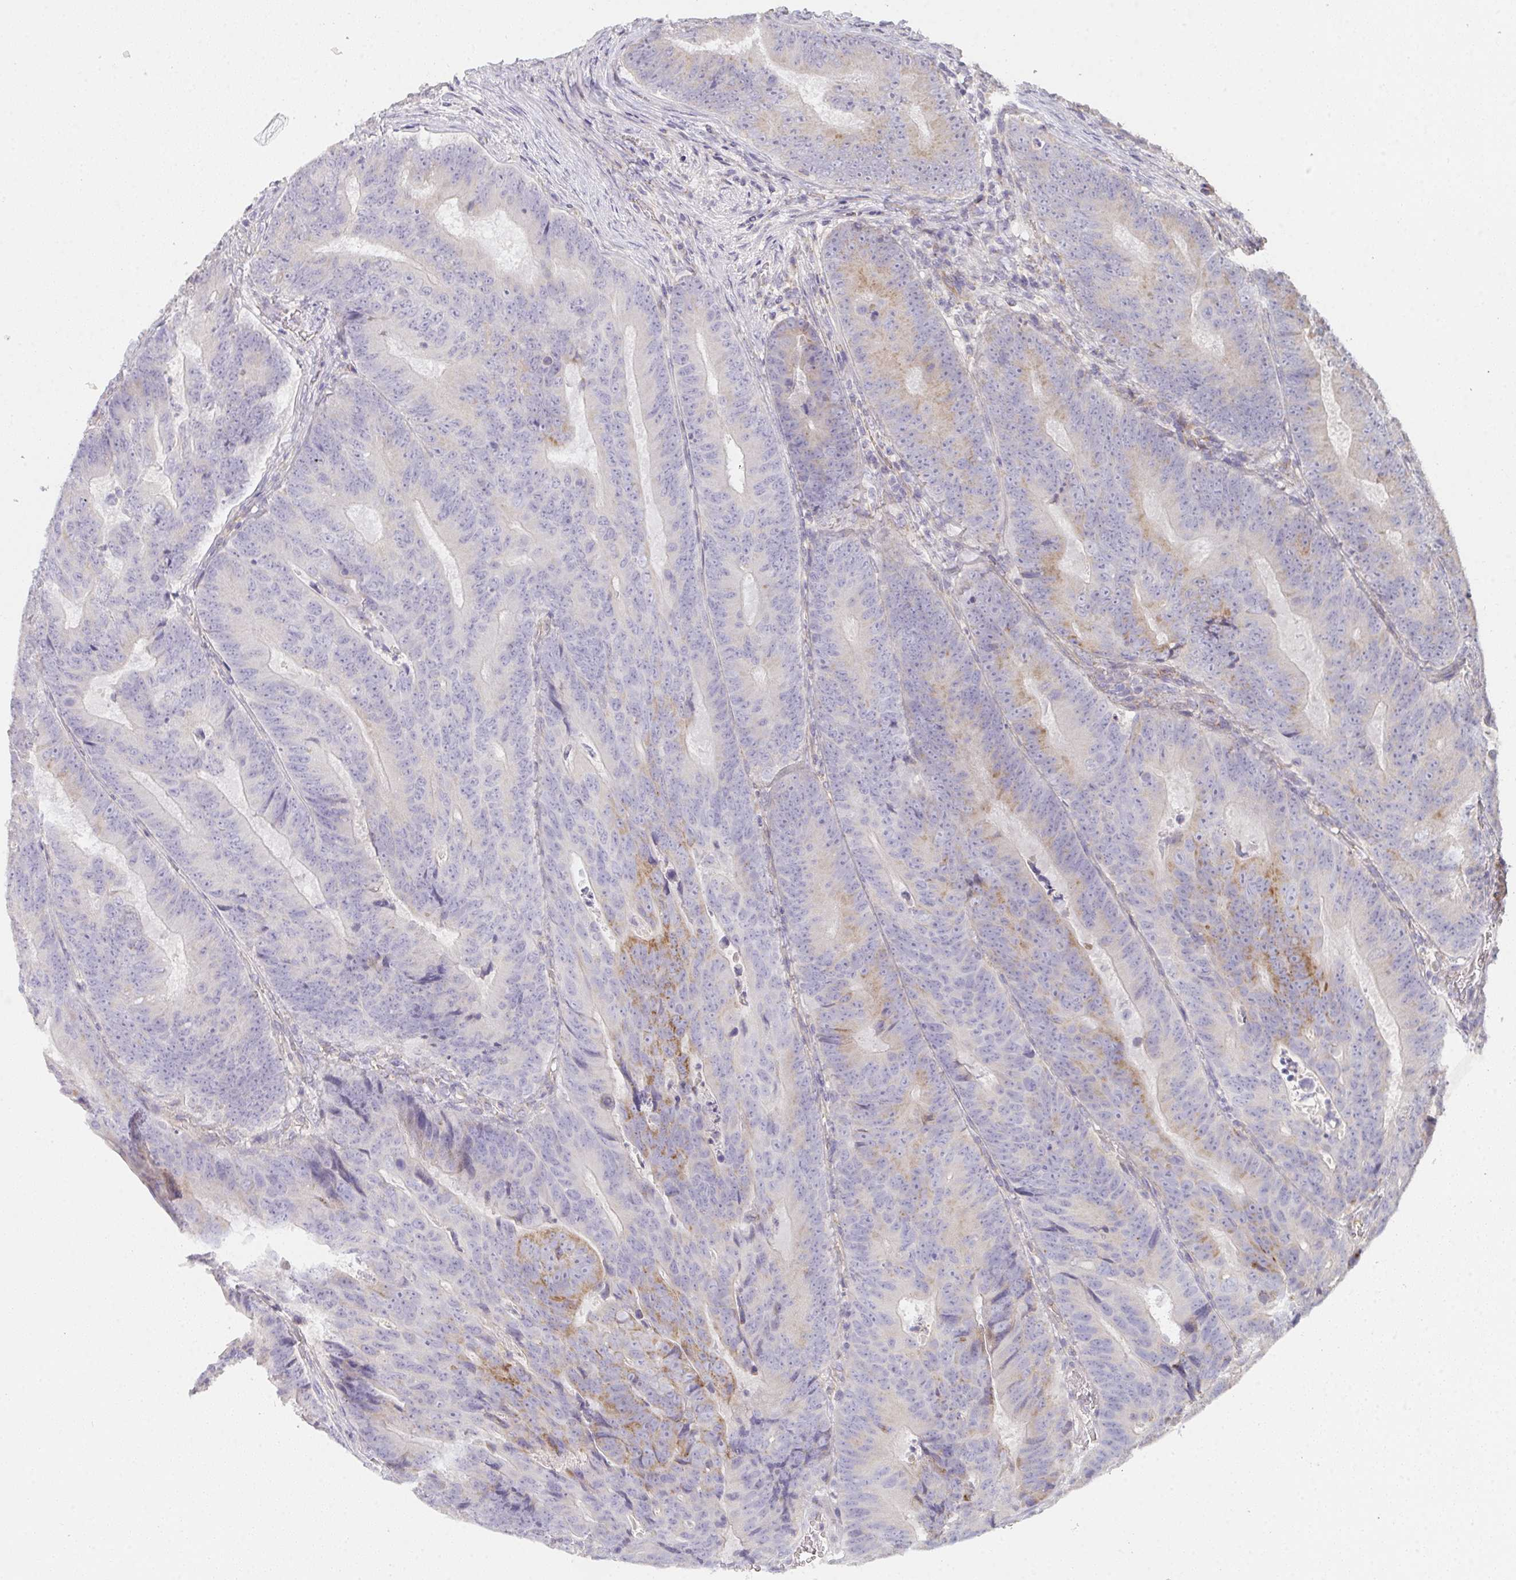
{"staining": {"intensity": "moderate", "quantity": "<25%", "location": "cytoplasmic/membranous"}, "tissue": "colorectal cancer", "cell_type": "Tumor cells", "image_type": "cancer", "snomed": [{"axis": "morphology", "description": "Adenocarcinoma, NOS"}, {"axis": "topography", "description": "Colon"}], "caption": "A photomicrograph of human colorectal adenocarcinoma stained for a protein demonstrates moderate cytoplasmic/membranous brown staining in tumor cells. (brown staining indicates protein expression, while blue staining denotes nuclei).", "gene": "TMEM219", "patient": {"sex": "female", "age": 48}}